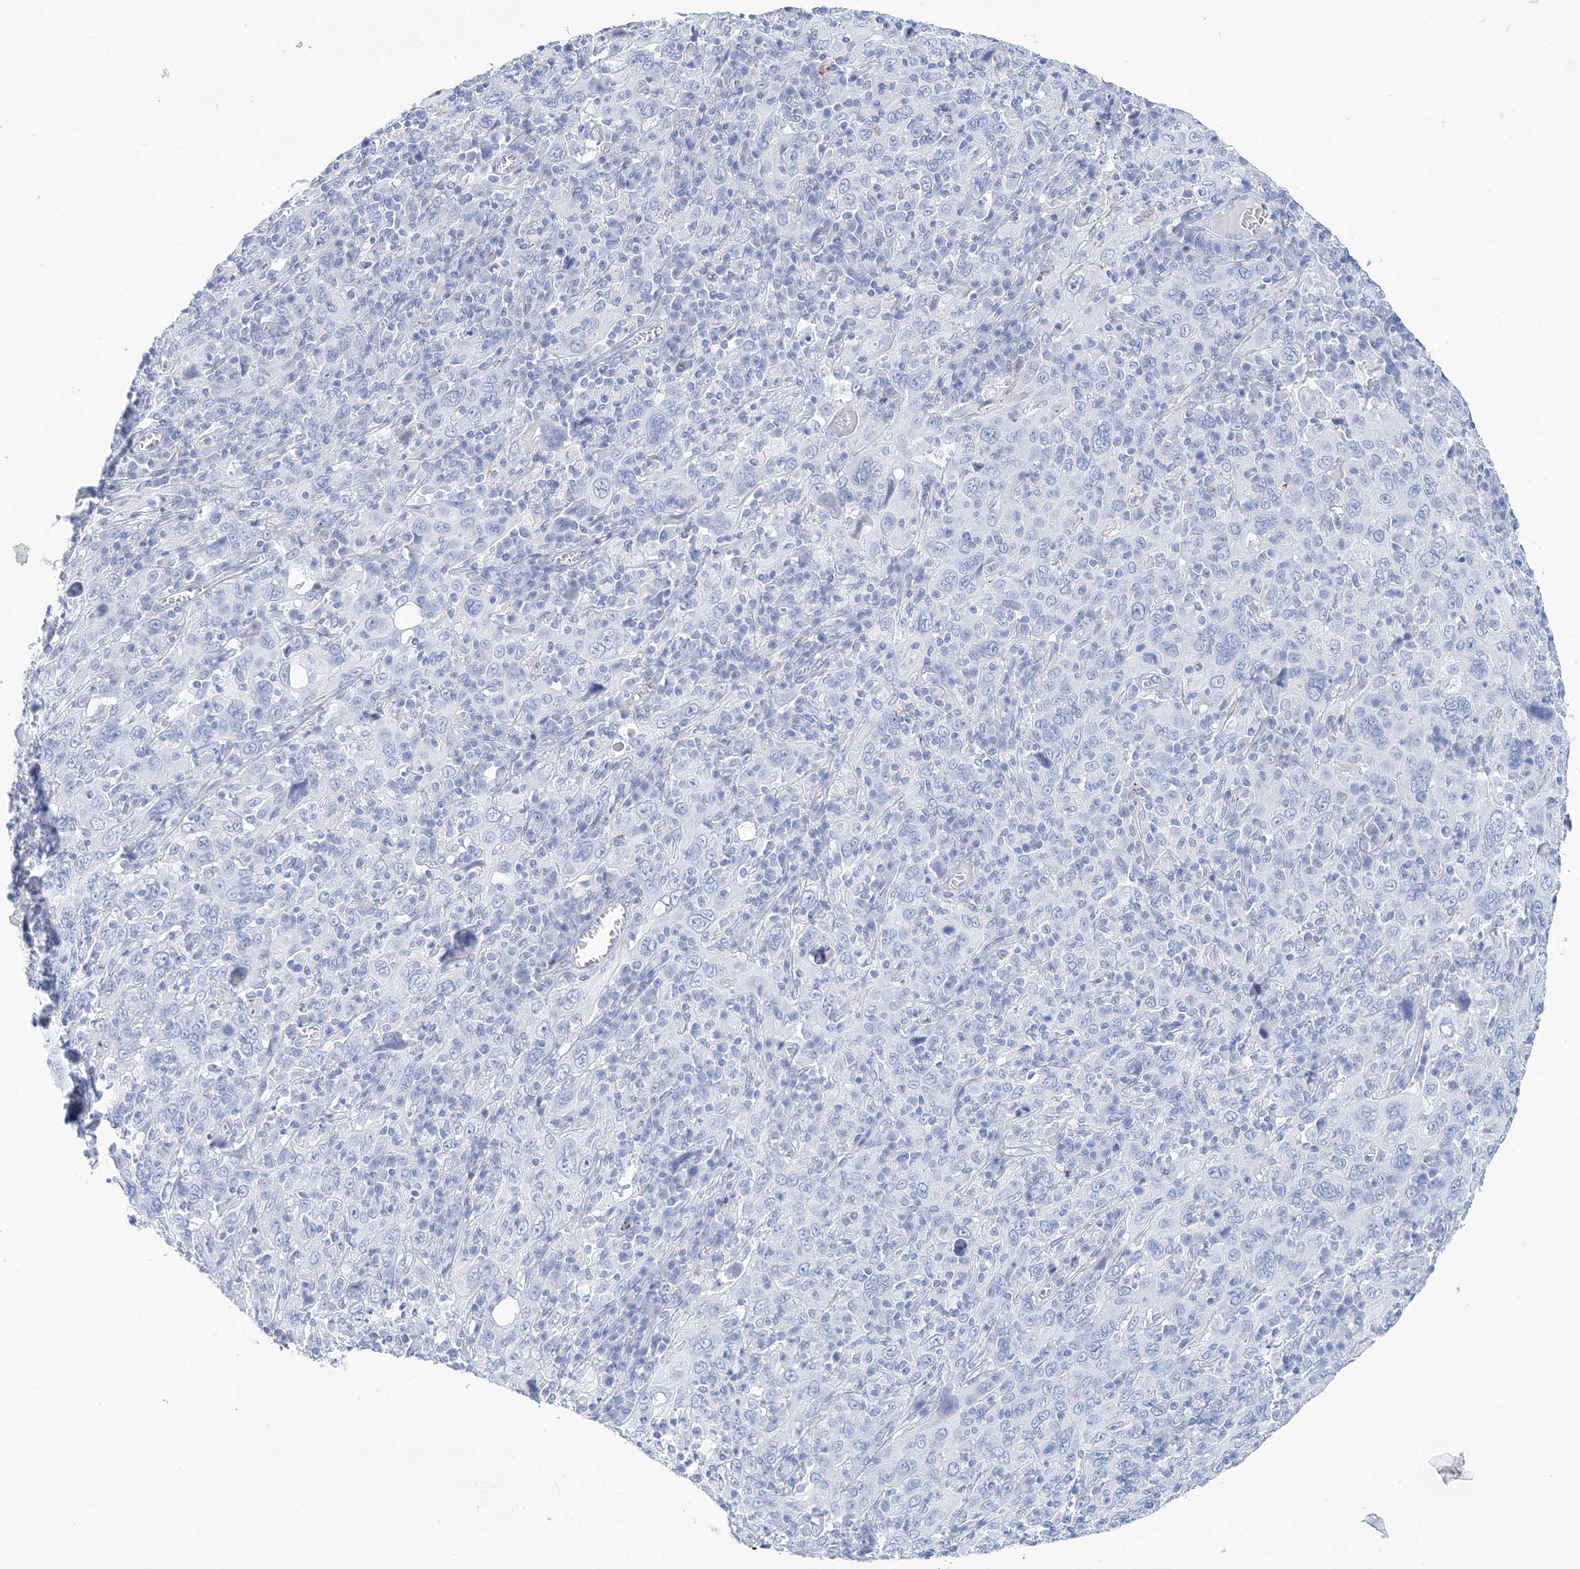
{"staining": {"intensity": "negative", "quantity": "none", "location": "none"}, "tissue": "cervical cancer", "cell_type": "Tumor cells", "image_type": "cancer", "snomed": [{"axis": "morphology", "description": "Squamous cell carcinoma, NOS"}, {"axis": "topography", "description": "Cervix"}], "caption": "IHC of squamous cell carcinoma (cervical) displays no expression in tumor cells. (Brightfield microscopy of DAB IHC at high magnification).", "gene": "NKX6-1", "patient": {"sex": "female", "age": 46}}